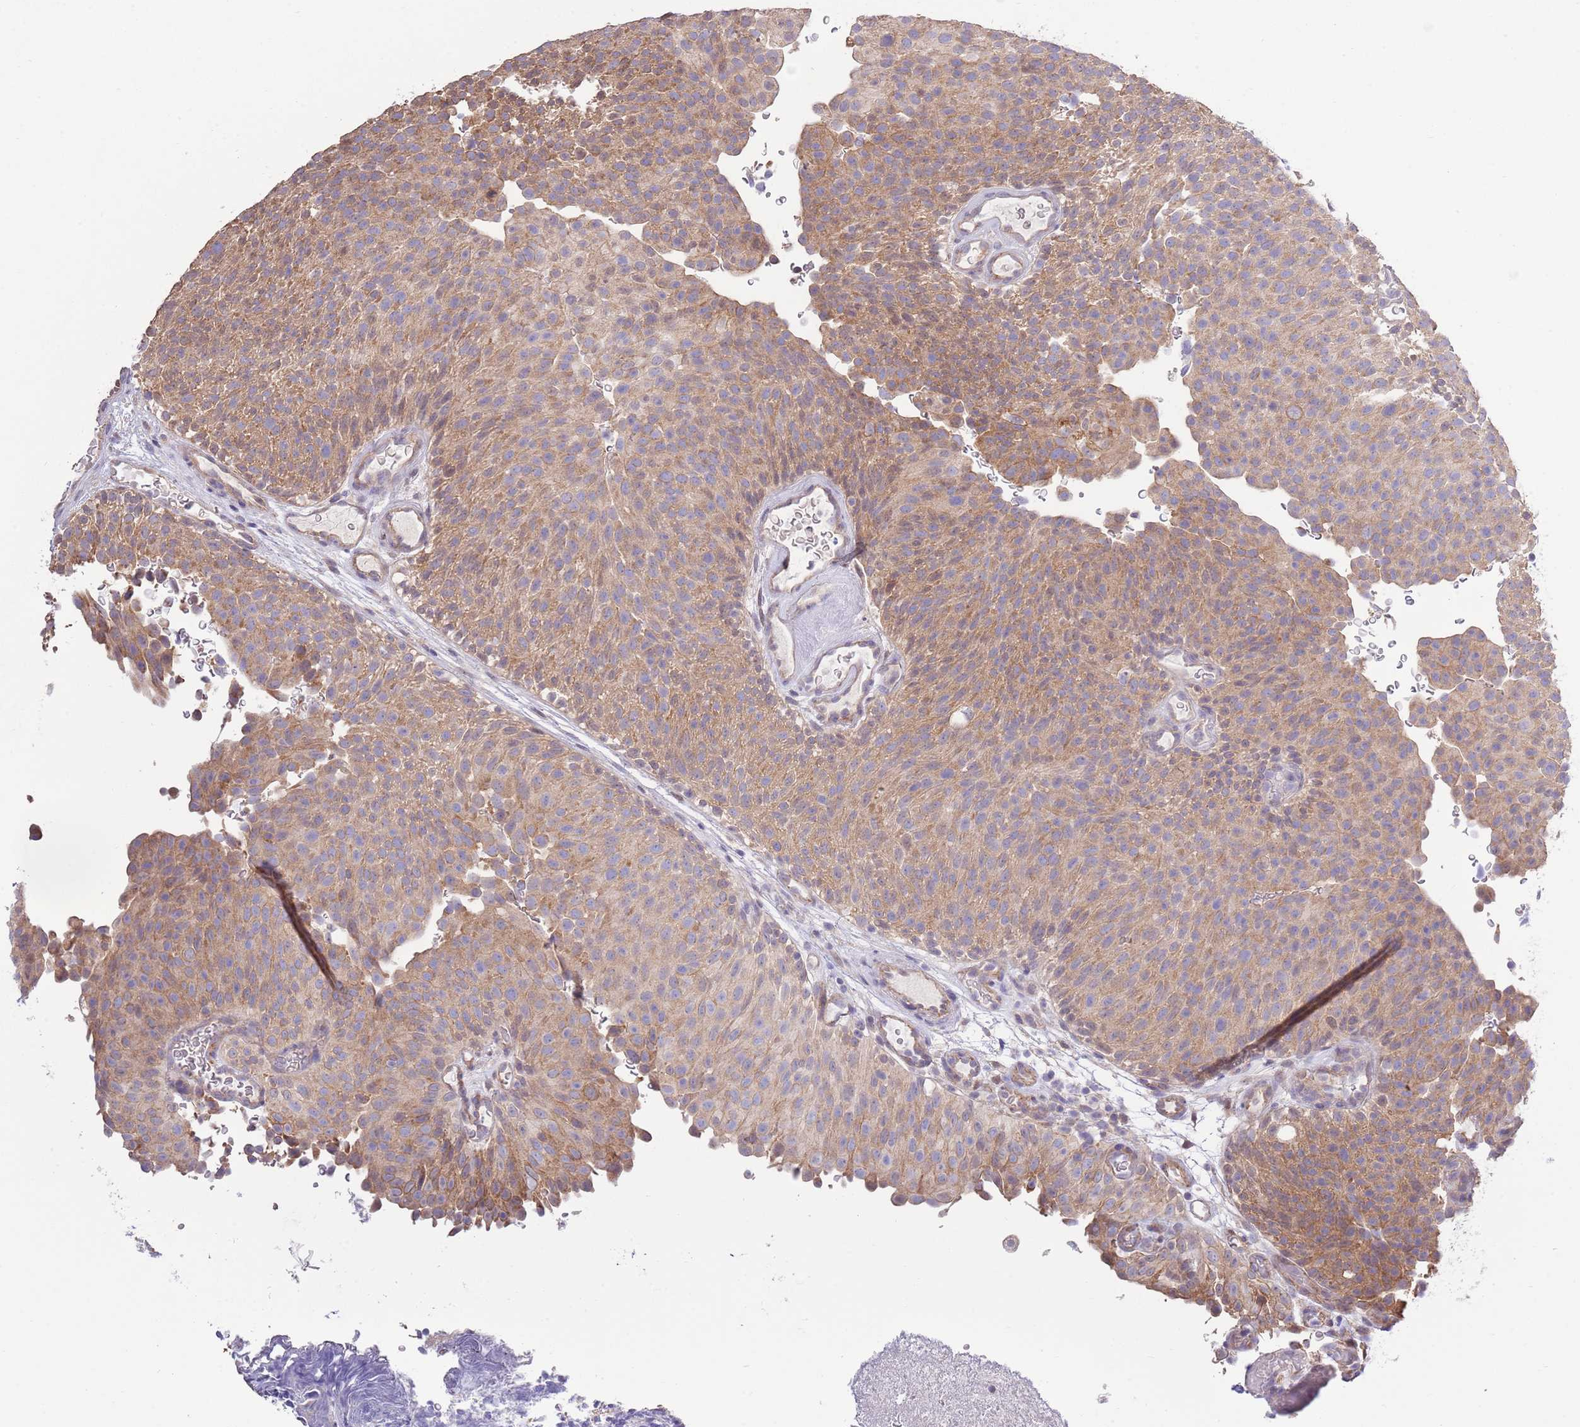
{"staining": {"intensity": "moderate", "quantity": ">75%", "location": "cytoplasmic/membranous"}, "tissue": "urothelial cancer", "cell_type": "Tumor cells", "image_type": "cancer", "snomed": [{"axis": "morphology", "description": "Urothelial carcinoma, Low grade"}, {"axis": "topography", "description": "Urinary bladder"}], "caption": "Brown immunohistochemical staining in low-grade urothelial carcinoma displays moderate cytoplasmic/membranous expression in about >75% of tumor cells.", "gene": "ARL2BP", "patient": {"sex": "male", "age": 78}}